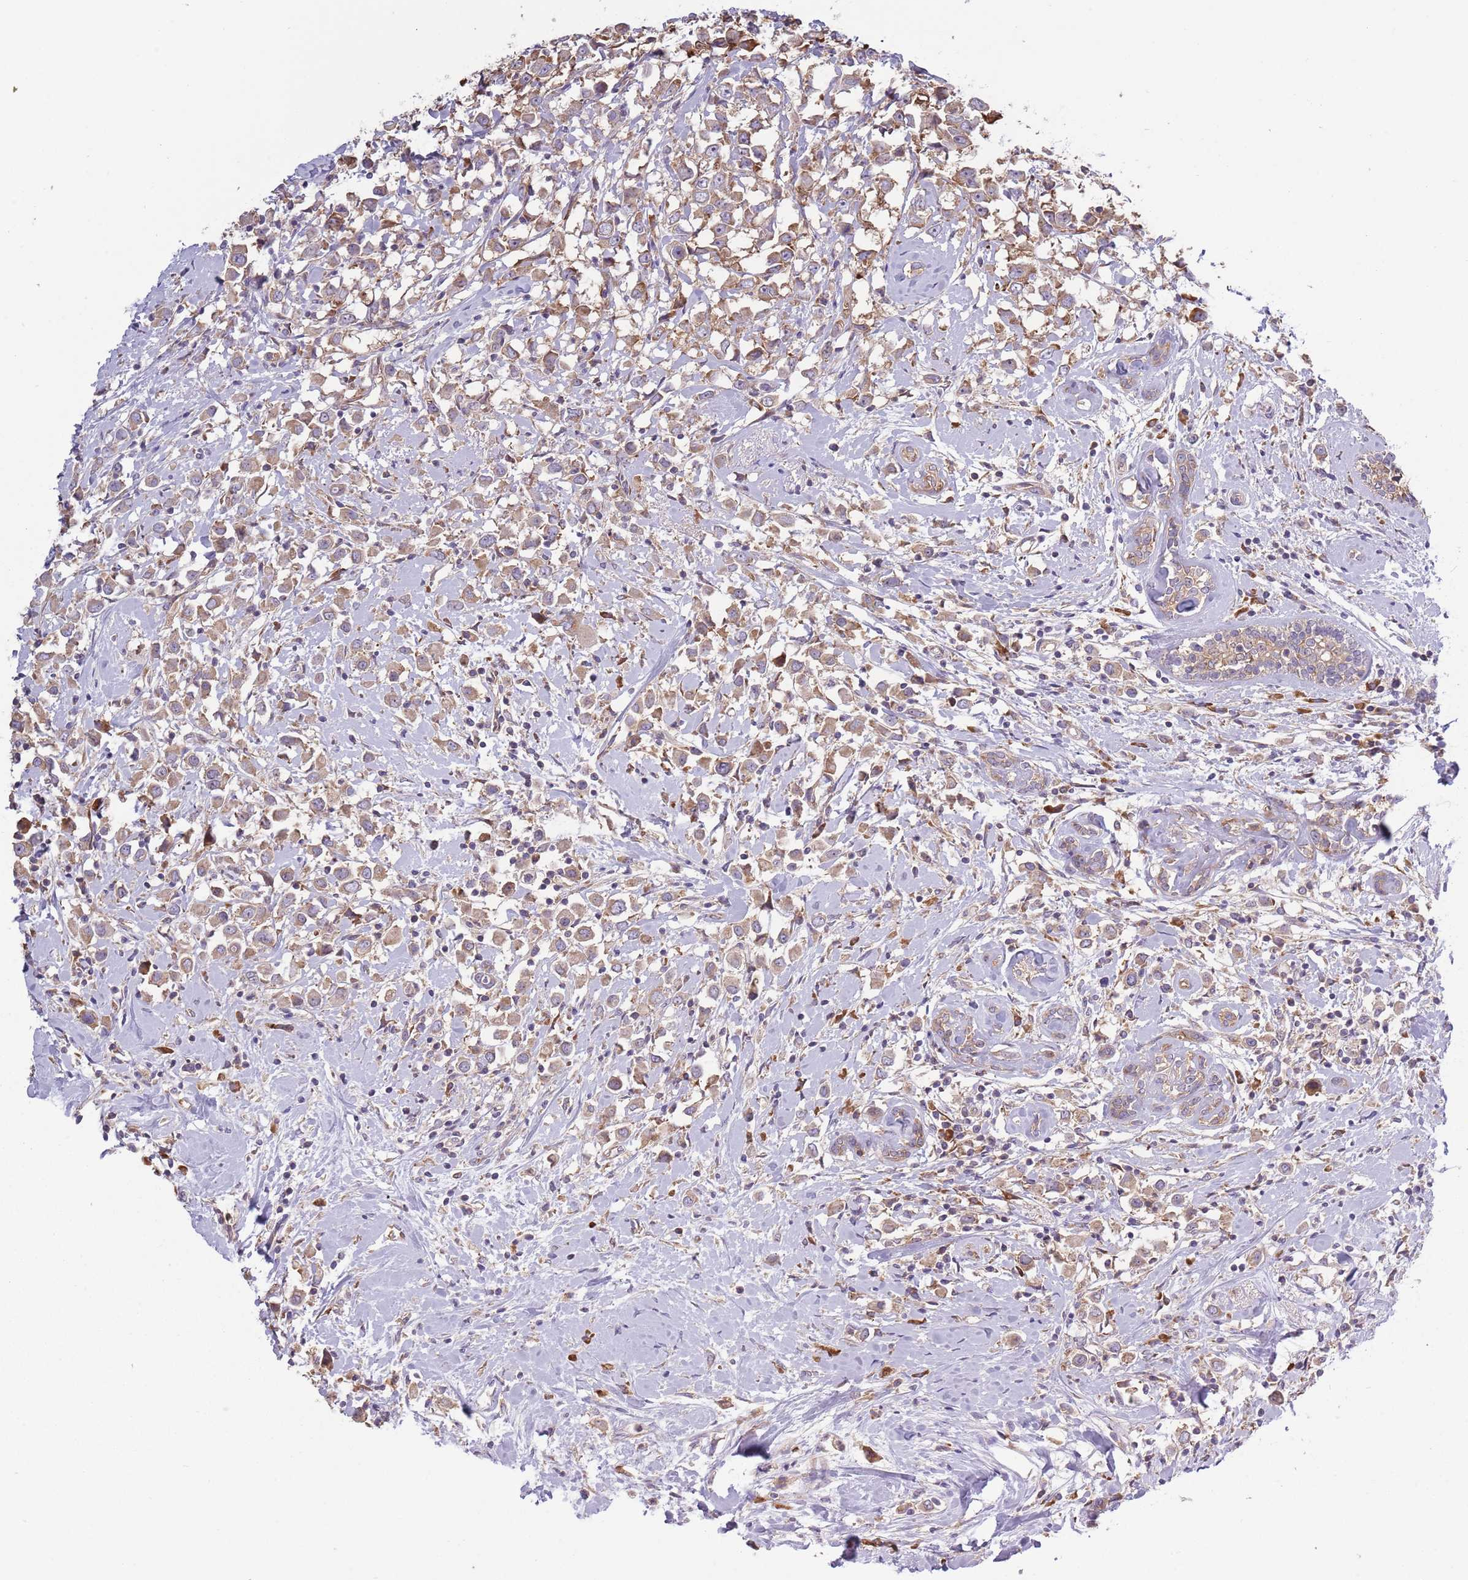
{"staining": {"intensity": "moderate", "quantity": ">75%", "location": "cytoplasmic/membranous"}, "tissue": "breast cancer", "cell_type": "Tumor cells", "image_type": "cancer", "snomed": [{"axis": "morphology", "description": "Duct carcinoma"}, {"axis": "topography", "description": "Breast"}], "caption": "Immunohistochemistry of human breast cancer reveals medium levels of moderate cytoplasmic/membranous positivity in about >75% of tumor cells. The staining is performed using DAB brown chromogen to label protein expression. The nuclei are counter-stained blue using hematoxylin.", "gene": "RPL17-C18orf32", "patient": {"sex": "female", "age": 87}}